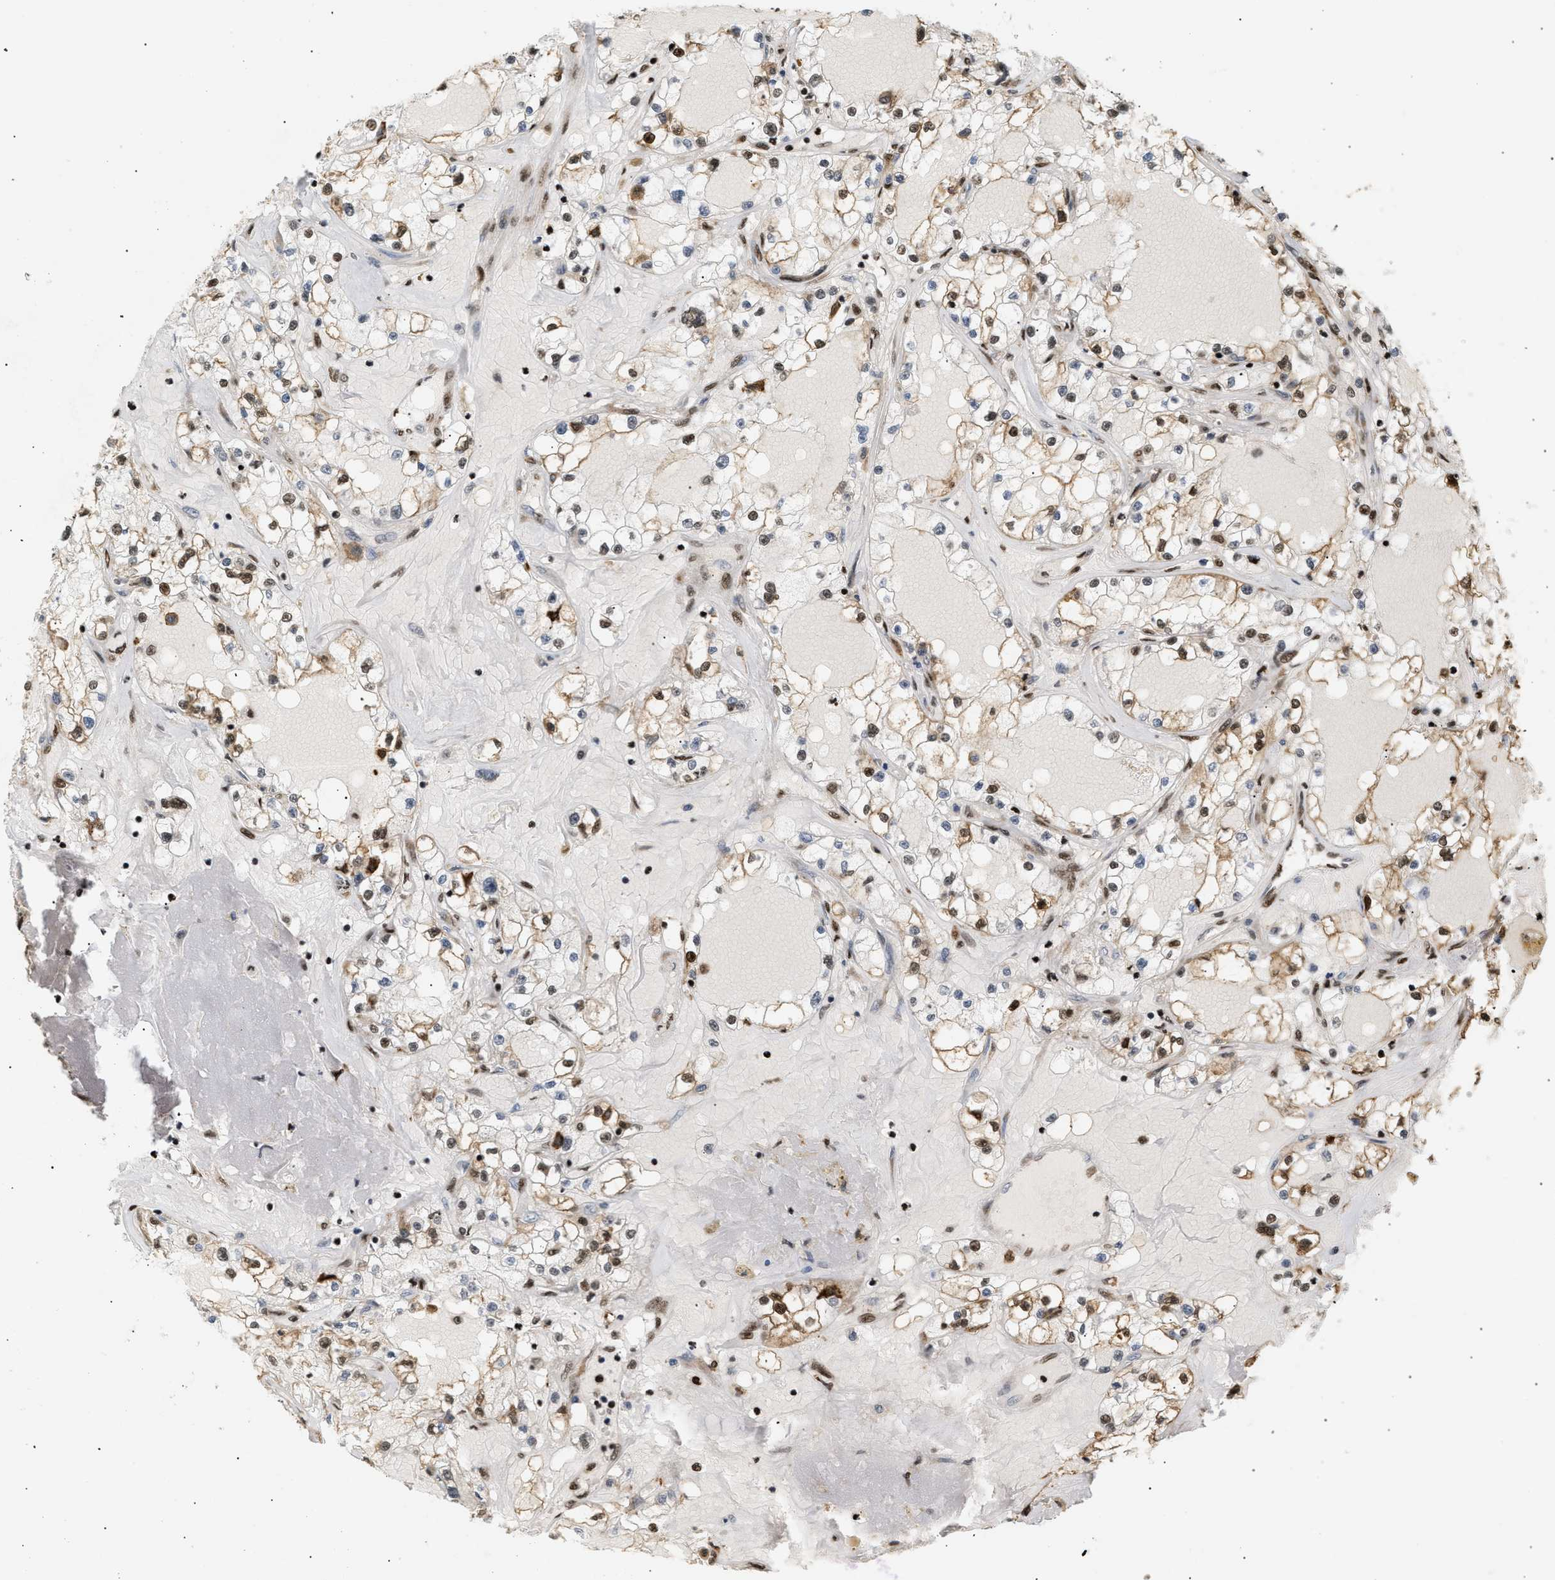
{"staining": {"intensity": "strong", "quantity": "25%-75%", "location": "cytoplasmic/membranous,nuclear"}, "tissue": "renal cancer", "cell_type": "Tumor cells", "image_type": "cancer", "snomed": [{"axis": "morphology", "description": "Adenocarcinoma, NOS"}, {"axis": "topography", "description": "Kidney"}], "caption": "Immunohistochemistry image of neoplastic tissue: adenocarcinoma (renal) stained using IHC displays high levels of strong protein expression localized specifically in the cytoplasmic/membranous and nuclear of tumor cells, appearing as a cytoplasmic/membranous and nuclear brown color.", "gene": "RBM5", "patient": {"sex": "male", "age": 56}}